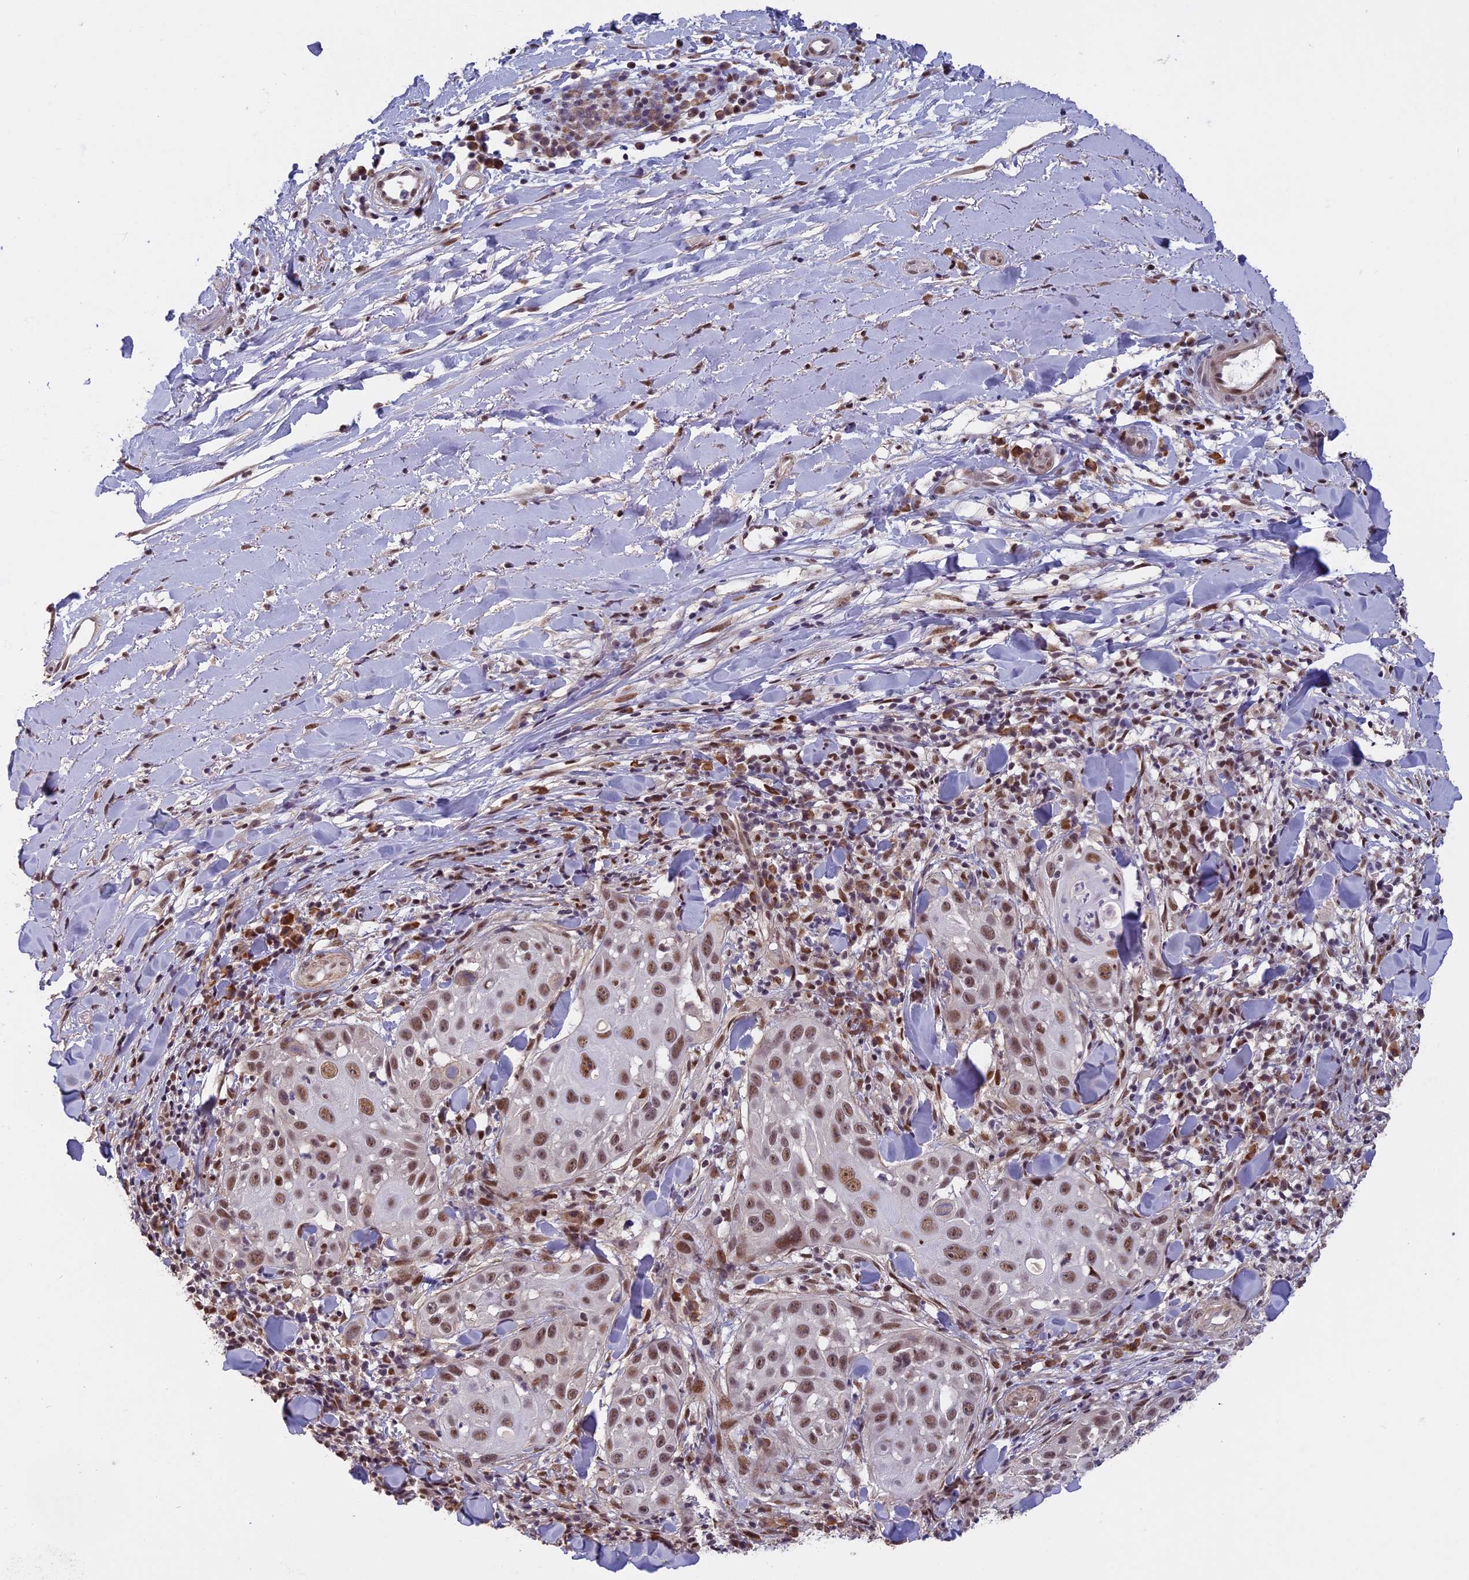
{"staining": {"intensity": "moderate", "quantity": ">75%", "location": "nuclear"}, "tissue": "skin cancer", "cell_type": "Tumor cells", "image_type": "cancer", "snomed": [{"axis": "morphology", "description": "Squamous cell carcinoma, NOS"}, {"axis": "topography", "description": "Skin"}], "caption": "Approximately >75% of tumor cells in human skin squamous cell carcinoma exhibit moderate nuclear protein staining as visualized by brown immunohistochemical staining.", "gene": "MORF4L1", "patient": {"sex": "female", "age": 44}}